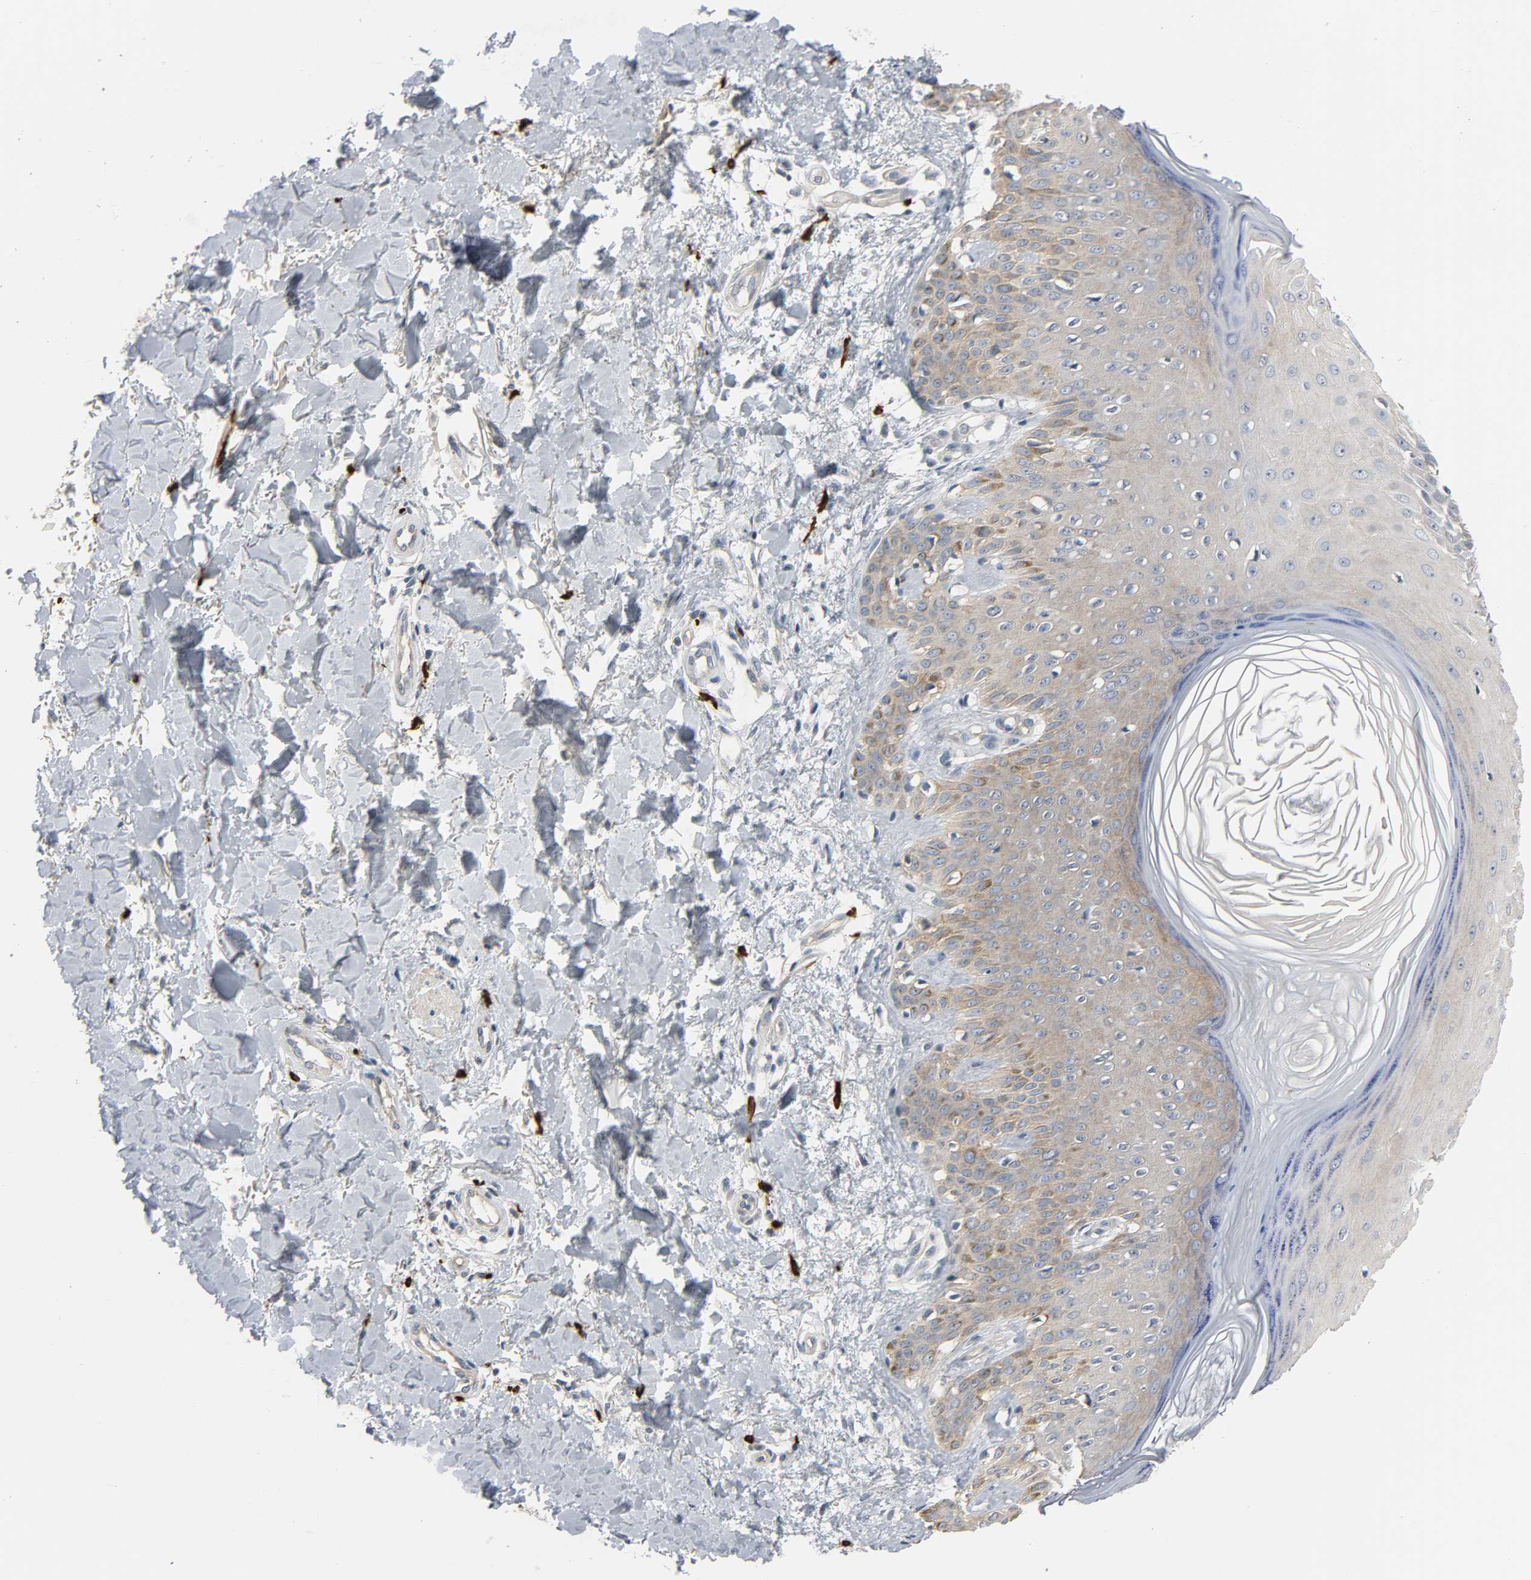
{"staining": {"intensity": "weak", "quantity": "25%-75%", "location": "cytoplasmic/membranous"}, "tissue": "skin cancer", "cell_type": "Tumor cells", "image_type": "cancer", "snomed": [{"axis": "morphology", "description": "Basal cell carcinoma"}, {"axis": "topography", "description": "Skin"}], "caption": "Skin cancer (basal cell carcinoma) tissue shows weak cytoplasmic/membranous positivity in about 25%-75% of tumor cells, visualized by immunohistochemistry. The staining is performed using DAB brown chromogen to label protein expression. The nuclei are counter-stained blue using hematoxylin.", "gene": "LIMCH1", "patient": {"sex": "male", "age": 67}}